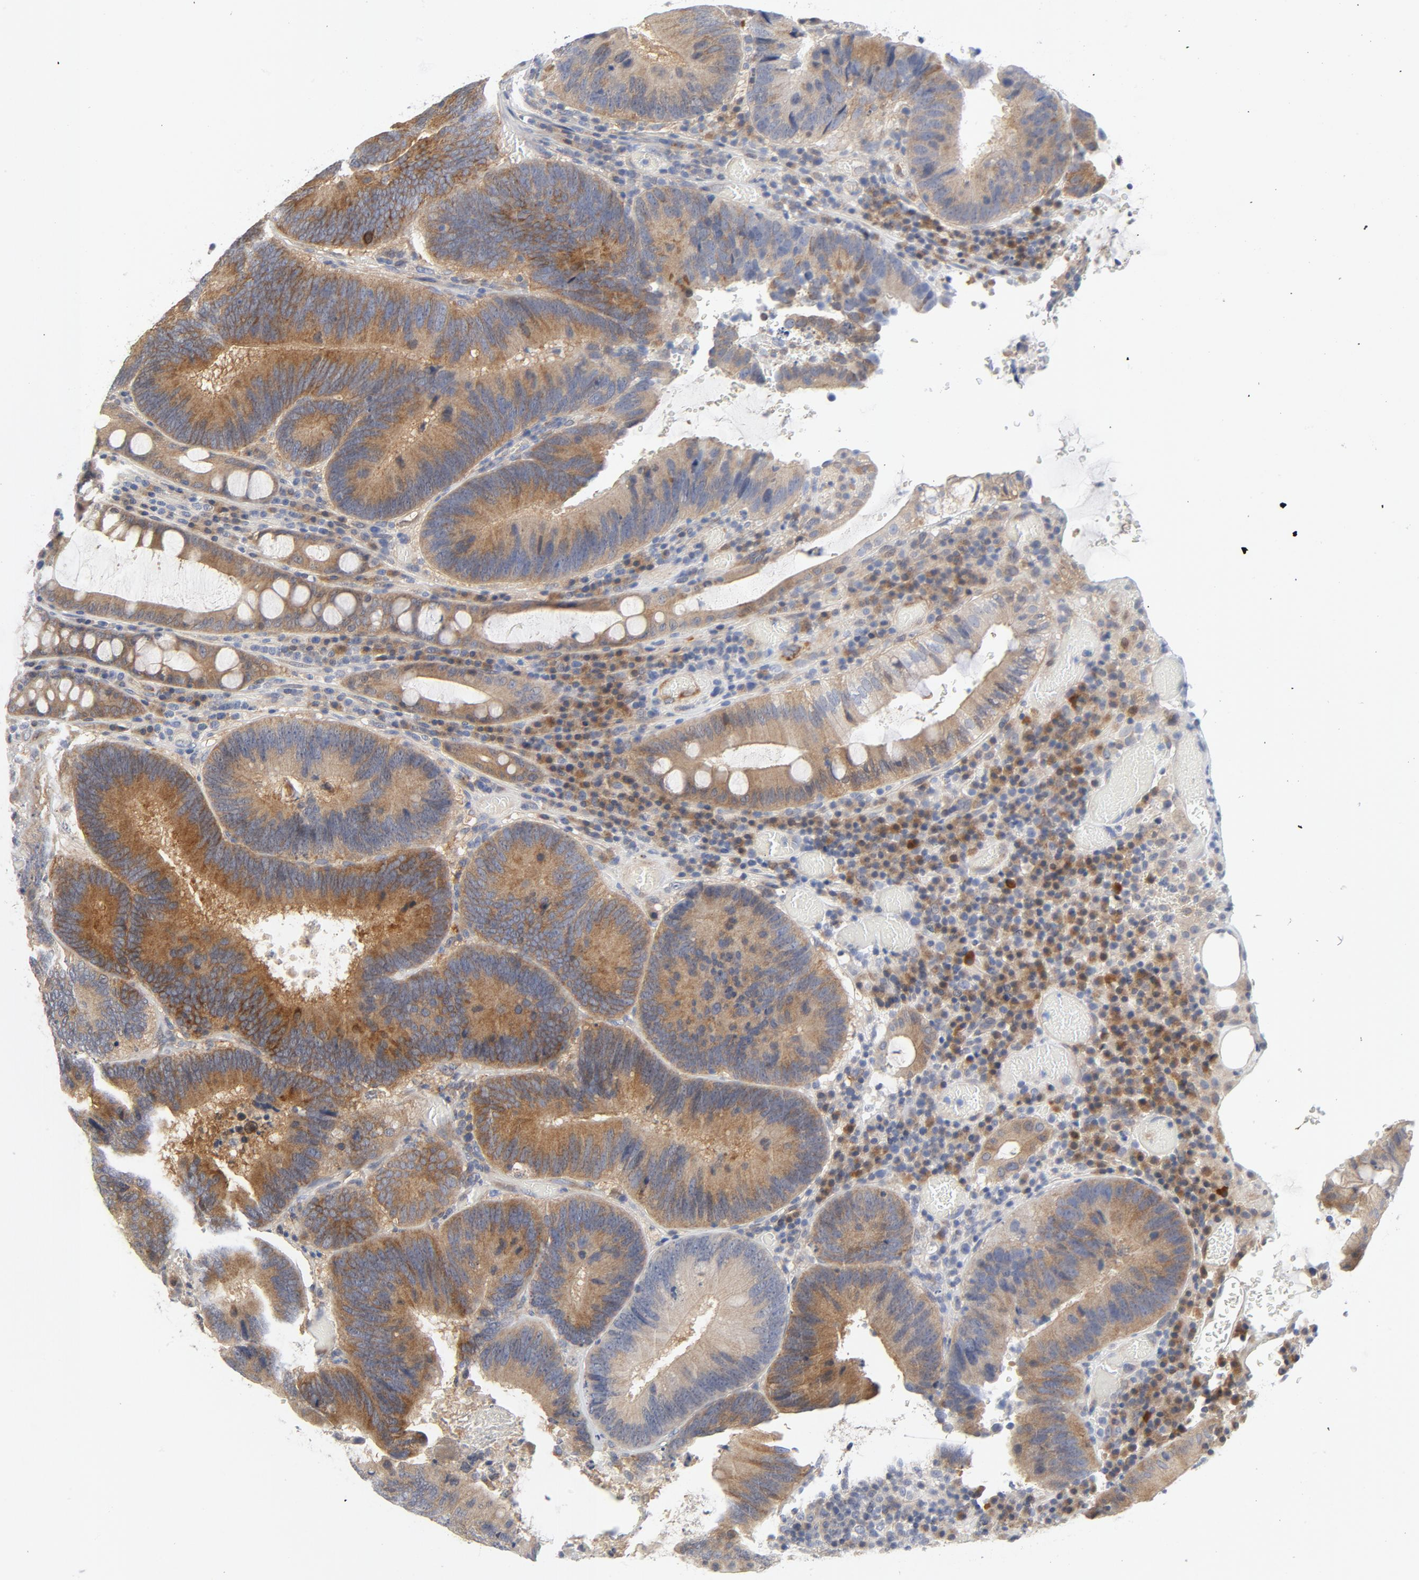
{"staining": {"intensity": "moderate", "quantity": ">75%", "location": "cytoplasmic/membranous"}, "tissue": "colorectal cancer", "cell_type": "Tumor cells", "image_type": "cancer", "snomed": [{"axis": "morphology", "description": "Normal tissue, NOS"}, {"axis": "morphology", "description": "Adenocarcinoma, NOS"}, {"axis": "topography", "description": "Colon"}], "caption": "High-power microscopy captured an IHC micrograph of colorectal adenocarcinoma, revealing moderate cytoplasmic/membranous staining in about >75% of tumor cells.", "gene": "BAD", "patient": {"sex": "female", "age": 78}}